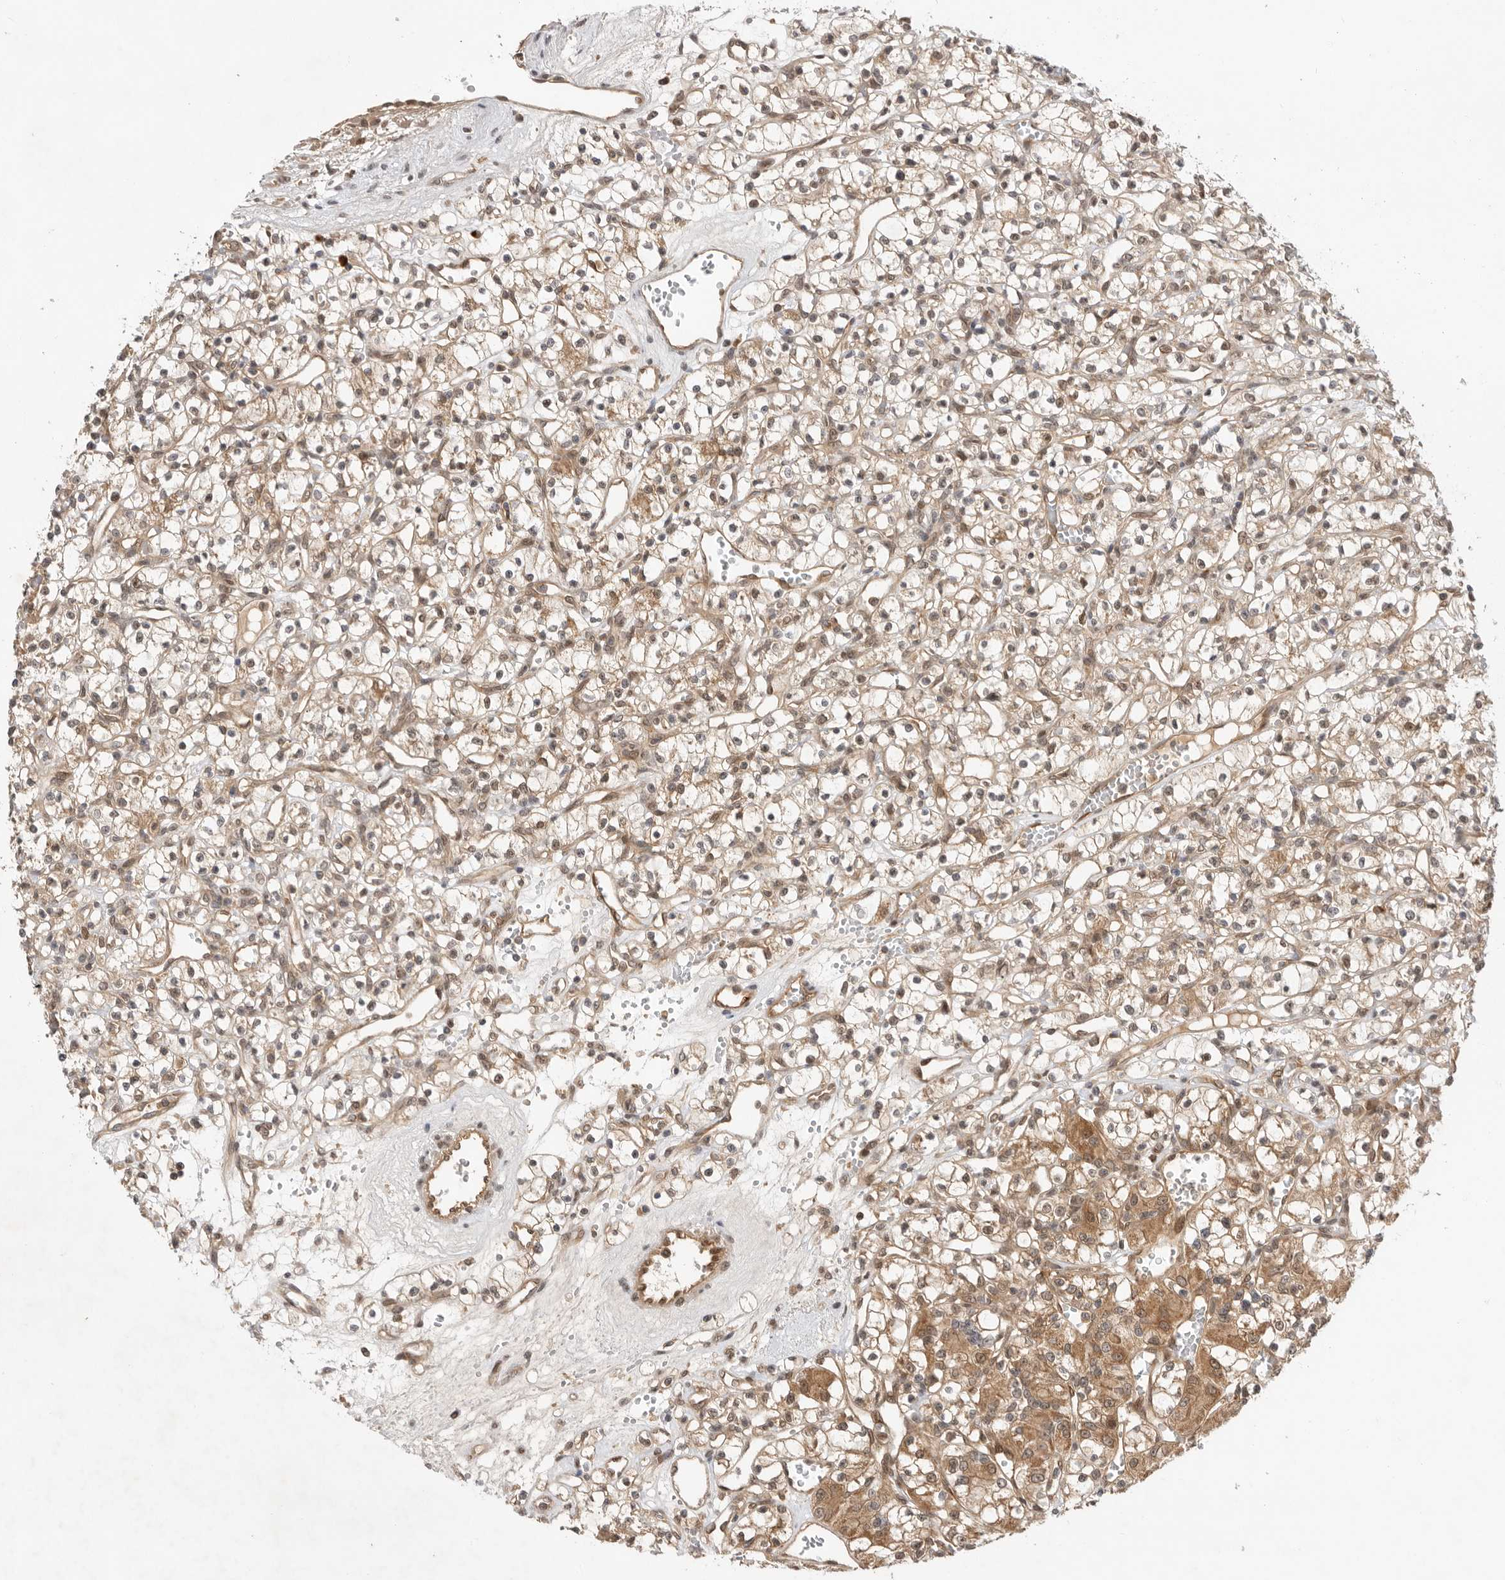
{"staining": {"intensity": "moderate", "quantity": "25%-75%", "location": "cytoplasmic/membranous"}, "tissue": "renal cancer", "cell_type": "Tumor cells", "image_type": "cancer", "snomed": [{"axis": "morphology", "description": "Adenocarcinoma, NOS"}, {"axis": "topography", "description": "Kidney"}], "caption": "Immunohistochemical staining of renal cancer demonstrates moderate cytoplasmic/membranous protein positivity in approximately 25%-75% of tumor cells.", "gene": "DCAF8", "patient": {"sex": "female", "age": 59}}